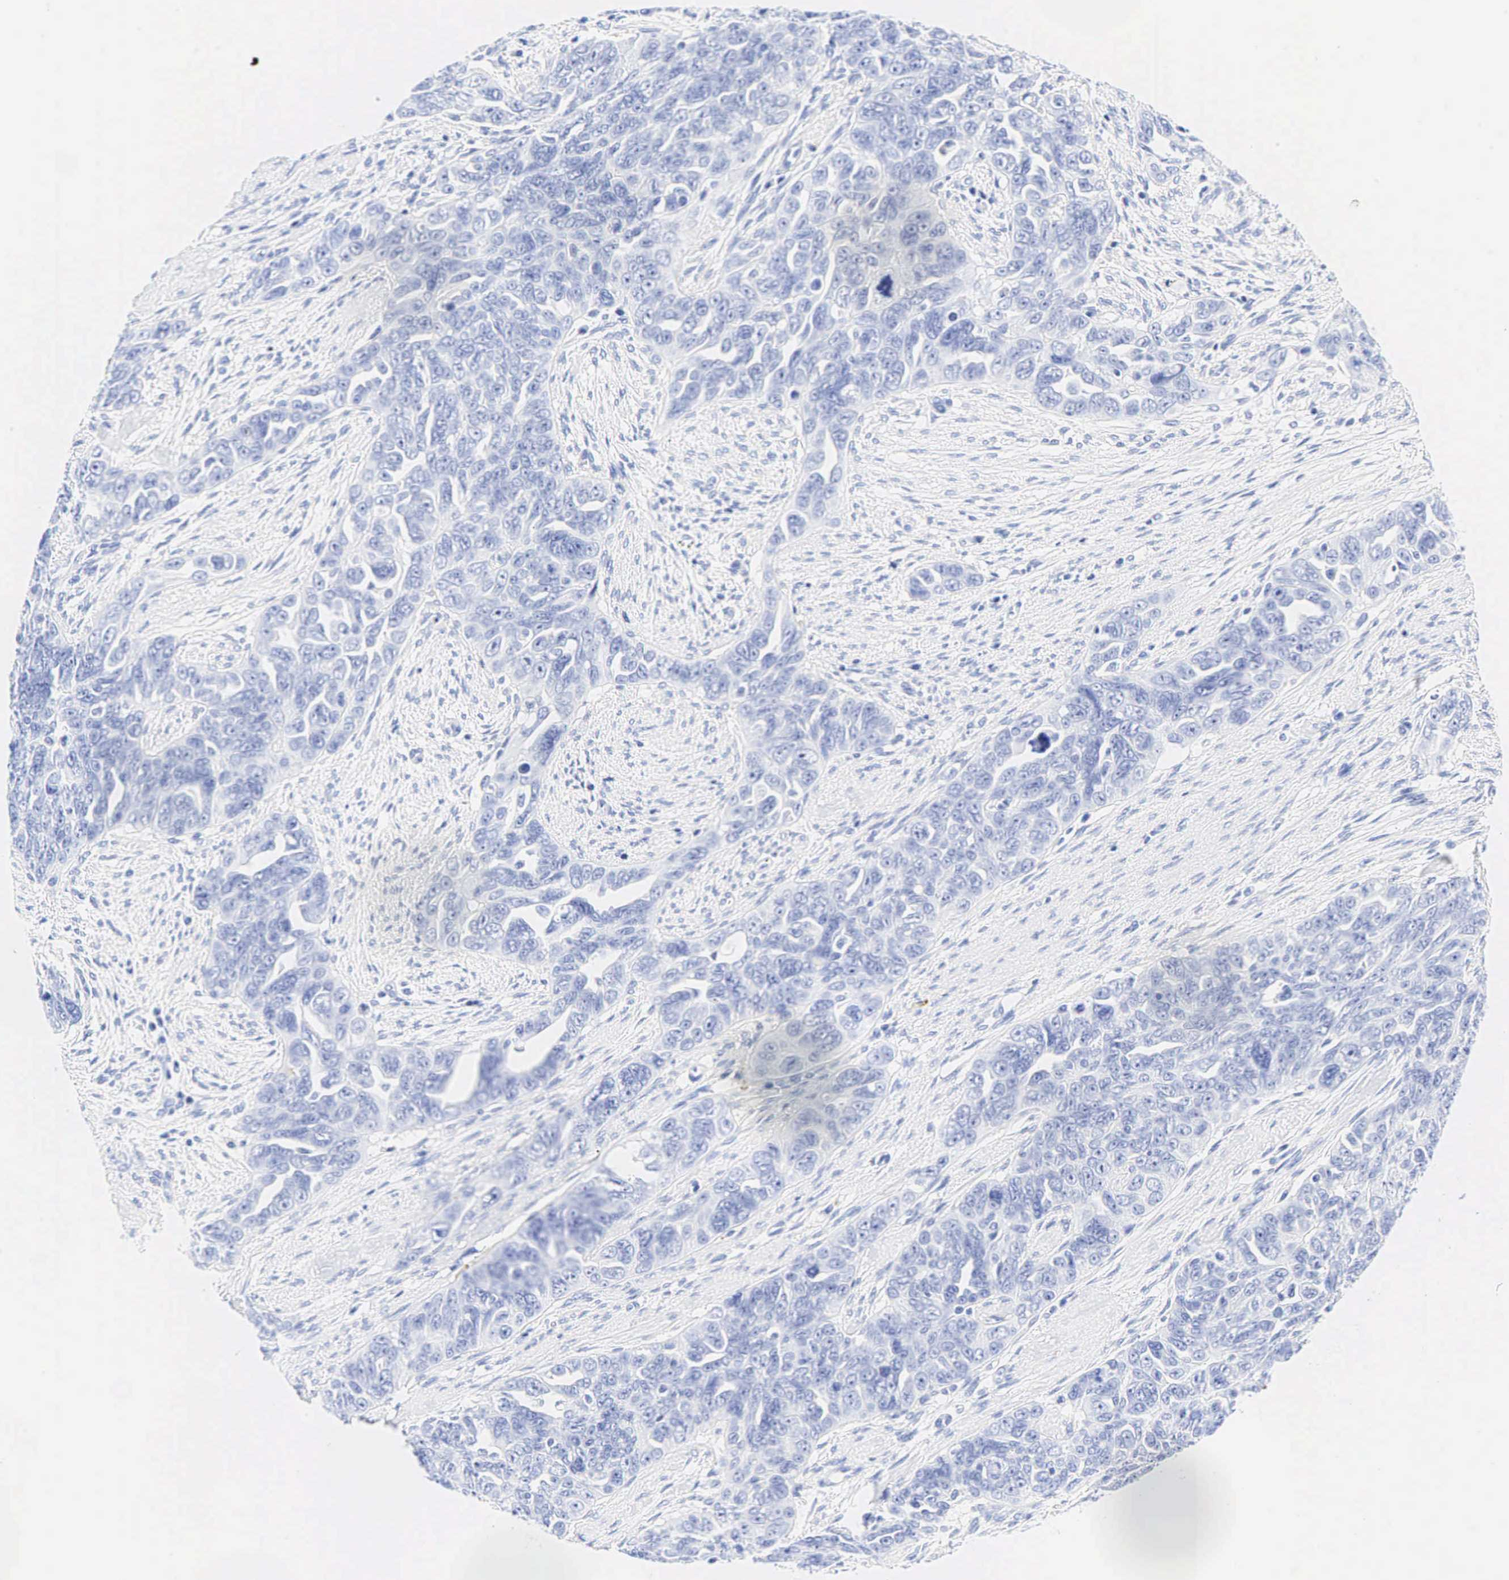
{"staining": {"intensity": "negative", "quantity": "none", "location": "none"}, "tissue": "ovarian cancer", "cell_type": "Tumor cells", "image_type": "cancer", "snomed": [{"axis": "morphology", "description": "Cystadenocarcinoma, serous, NOS"}, {"axis": "topography", "description": "Ovary"}], "caption": "A histopathology image of human ovarian serous cystadenocarcinoma is negative for staining in tumor cells. (Brightfield microscopy of DAB (3,3'-diaminobenzidine) immunohistochemistry (IHC) at high magnification).", "gene": "CHGA", "patient": {"sex": "female", "age": 63}}